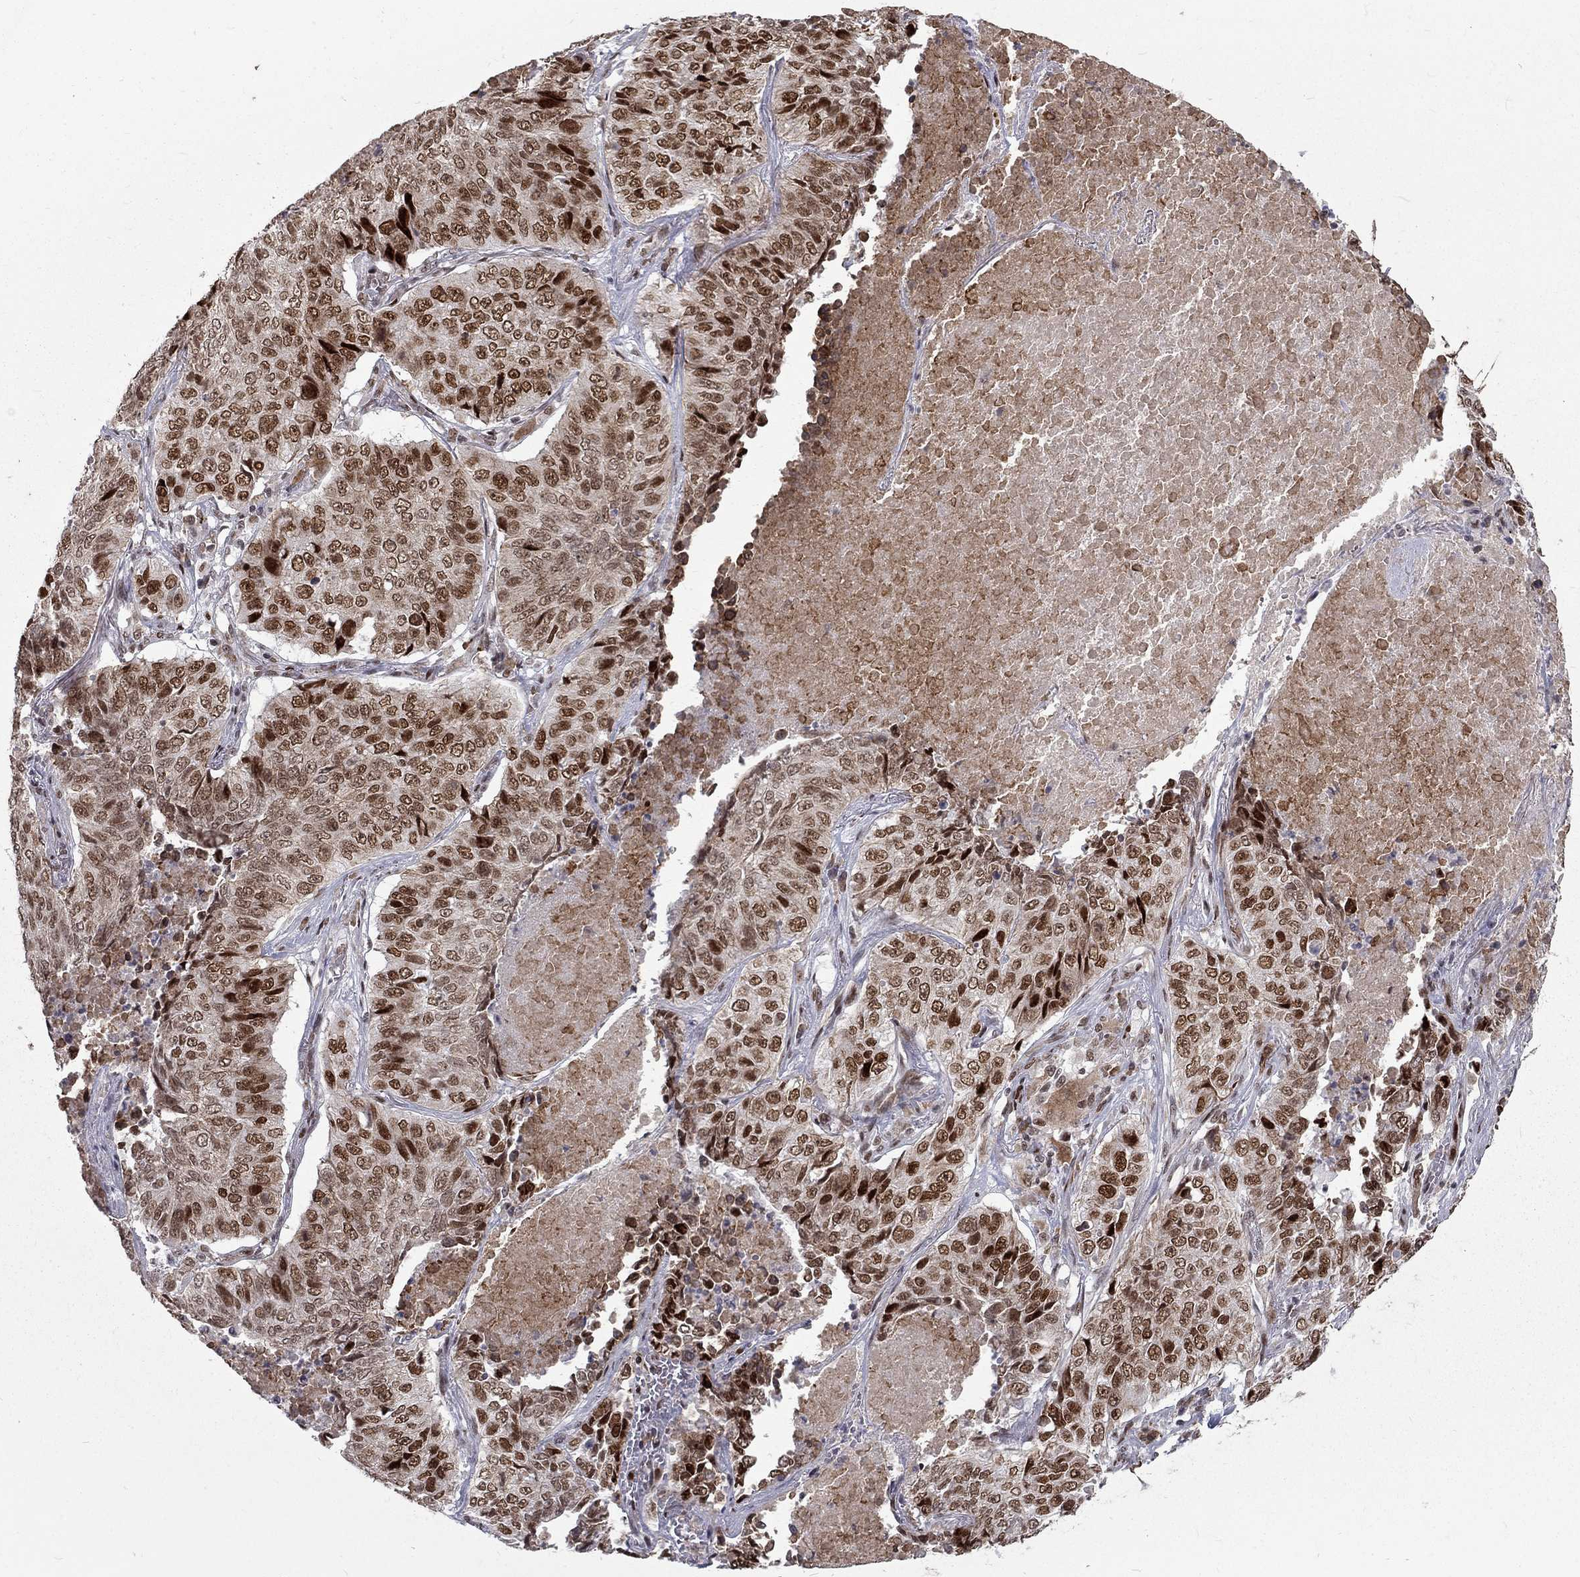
{"staining": {"intensity": "strong", "quantity": ">75%", "location": "nuclear"}, "tissue": "lung cancer", "cell_type": "Tumor cells", "image_type": "cancer", "snomed": [{"axis": "morphology", "description": "Normal tissue, NOS"}, {"axis": "morphology", "description": "Squamous cell carcinoma, NOS"}, {"axis": "topography", "description": "Bronchus"}, {"axis": "topography", "description": "Lung"}], "caption": "Human lung cancer (squamous cell carcinoma) stained for a protein (brown) exhibits strong nuclear positive staining in approximately >75% of tumor cells.", "gene": "TCEAL1", "patient": {"sex": "male", "age": 64}}